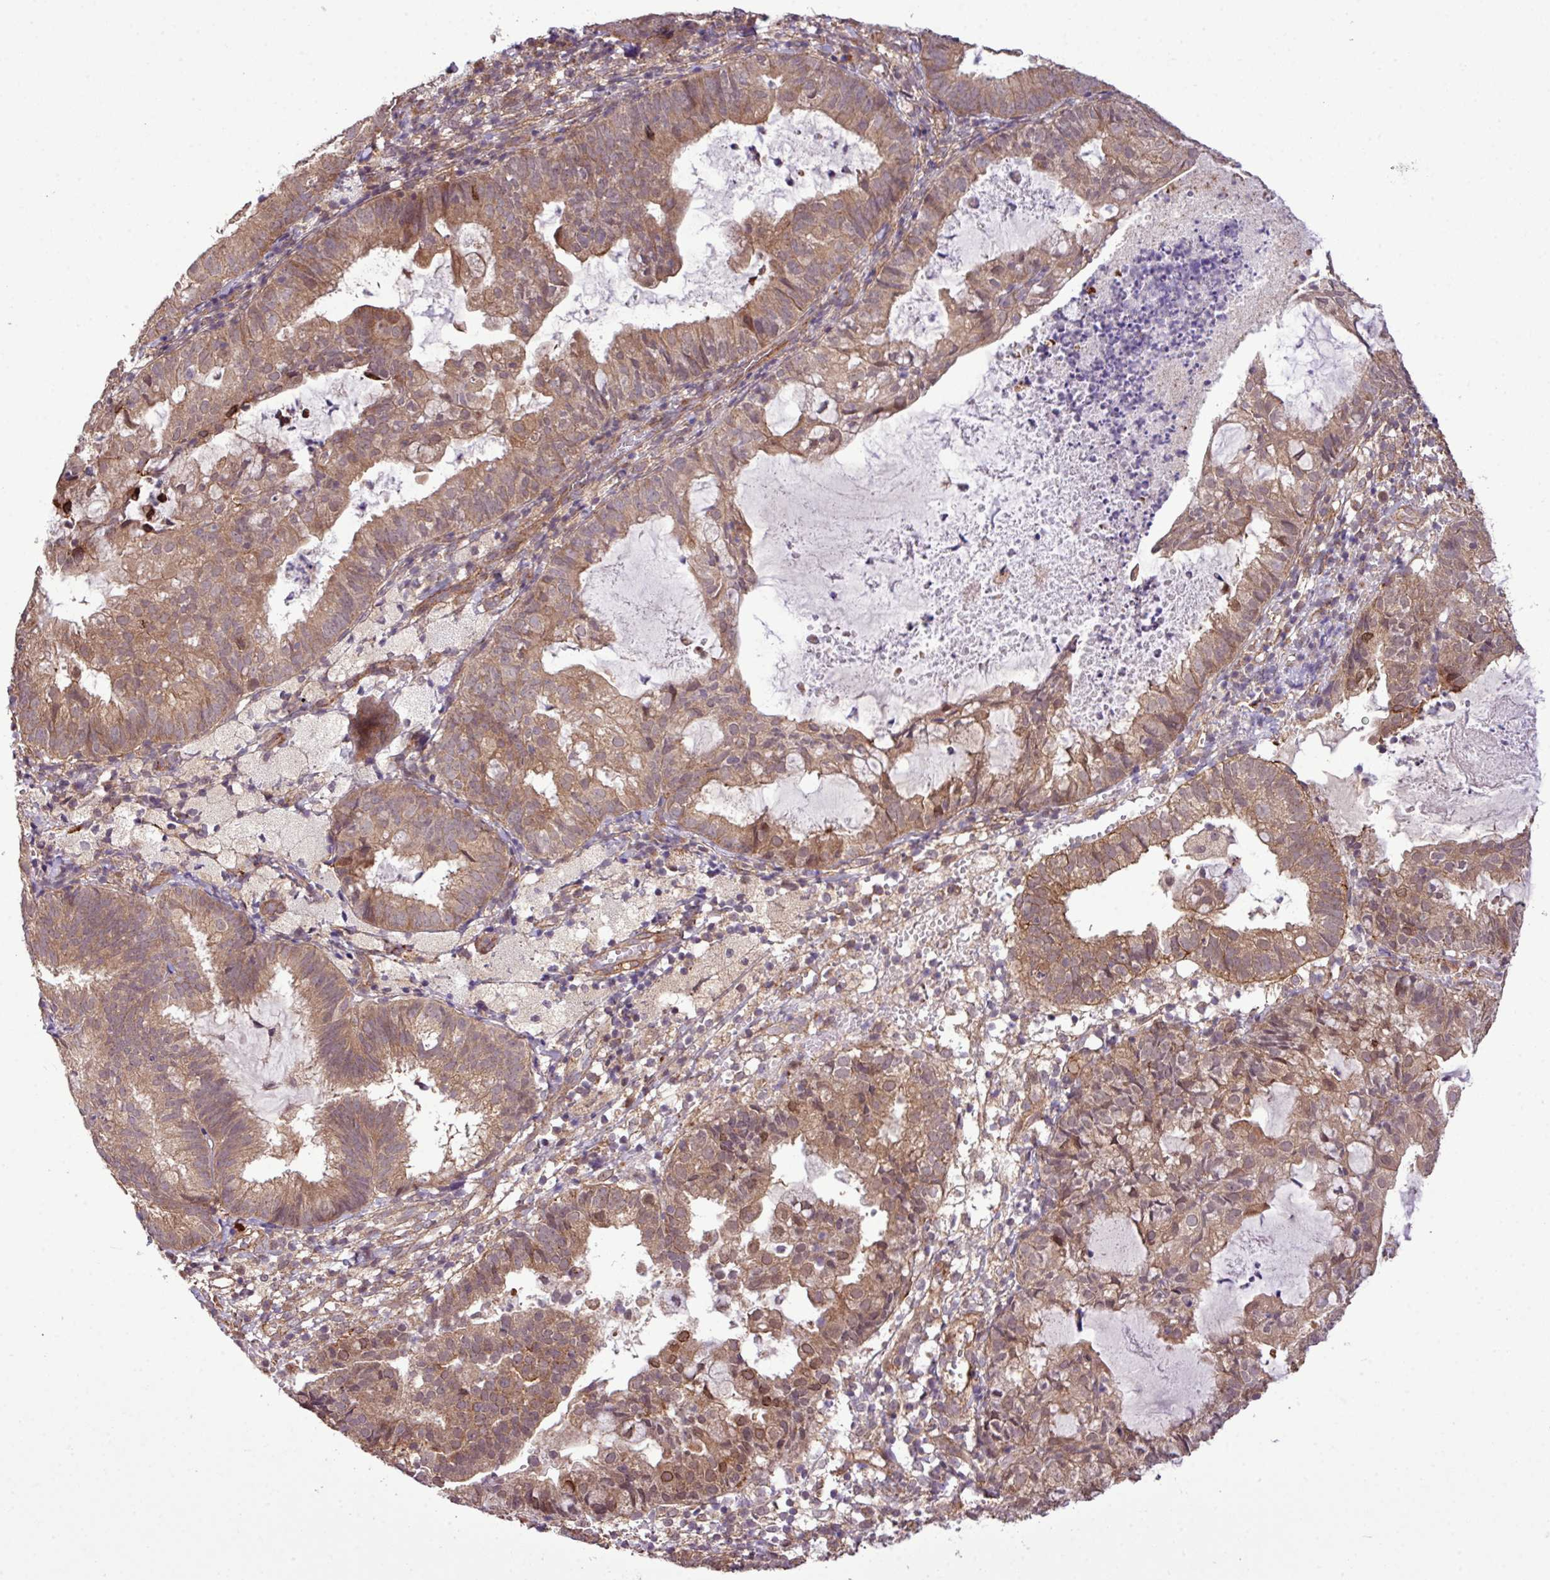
{"staining": {"intensity": "moderate", "quantity": "25%-75%", "location": "cytoplasmic/membranous"}, "tissue": "endometrial cancer", "cell_type": "Tumor cells", "image_type": "cancer", "snomed": [{"axis": "morphology", "description": "Adenocarcinoma, NOS"}, {"axis": "topography", "description": "Endometrium"}], "caption": "The histopathology image demonstrates staining of endometrial cancer, revealing moderate cytoplasmic/membranous protein expression (brown color) within tumor cells.", "gene": "XIAP", "patient": {"sex": "female", "age": 80}}